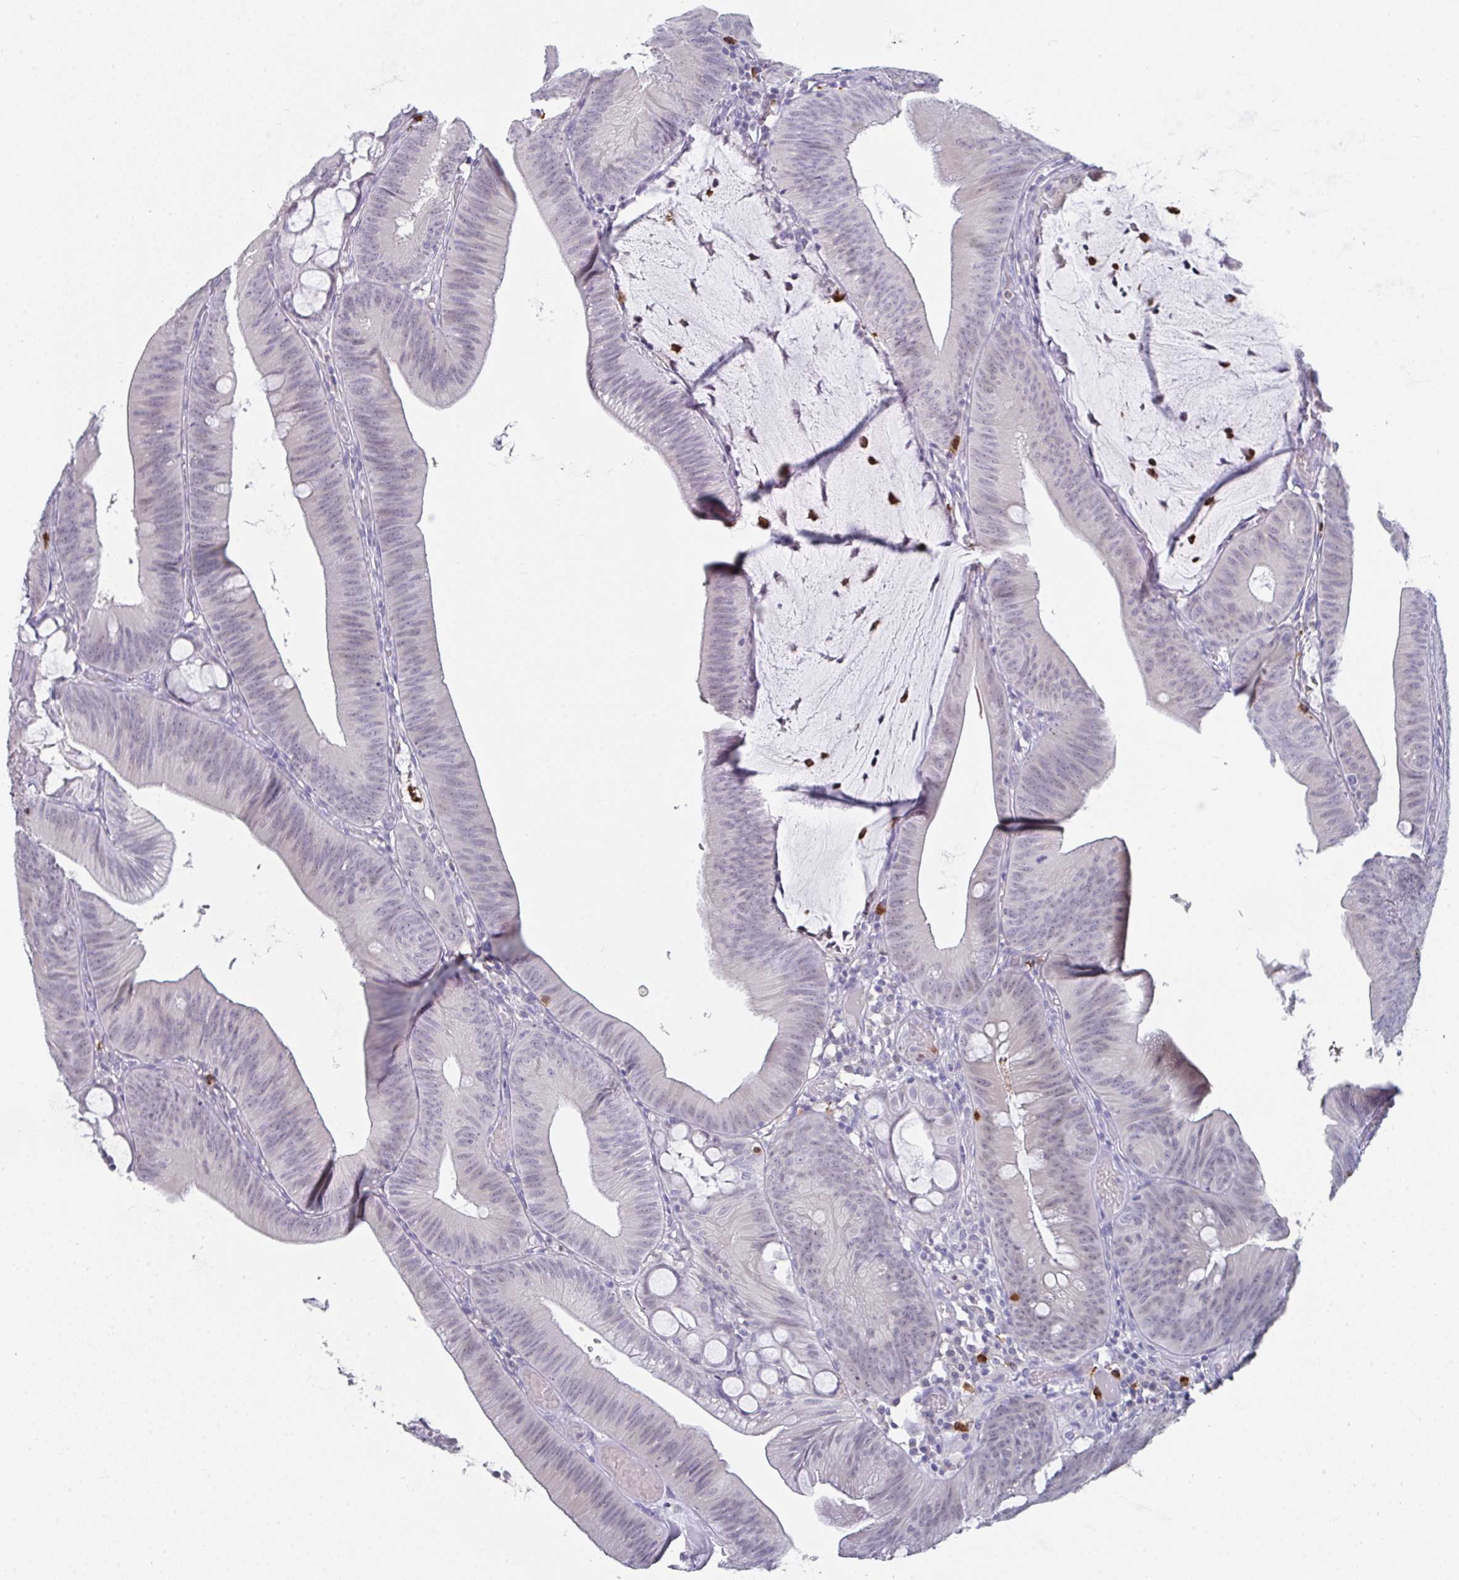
{"staining": {"intensity": "negative", "quantity": "none", "location": "none"}, "tissue": "colorectal cancer", "cell_type": "Tumor cells", "image_type": "cancer", "snomed": [{"axis": "morphology", "description": "Adenocarcinoma, NOS"}, {"axis": "topography", "description": "Colon"}], "caption": "This is a image of IHC staining of colorectal adenocarcinoma, which shows no positivity in tumor cells.", "gene": "RUBCN", "patient": {"sex": "male", "age": 84}}